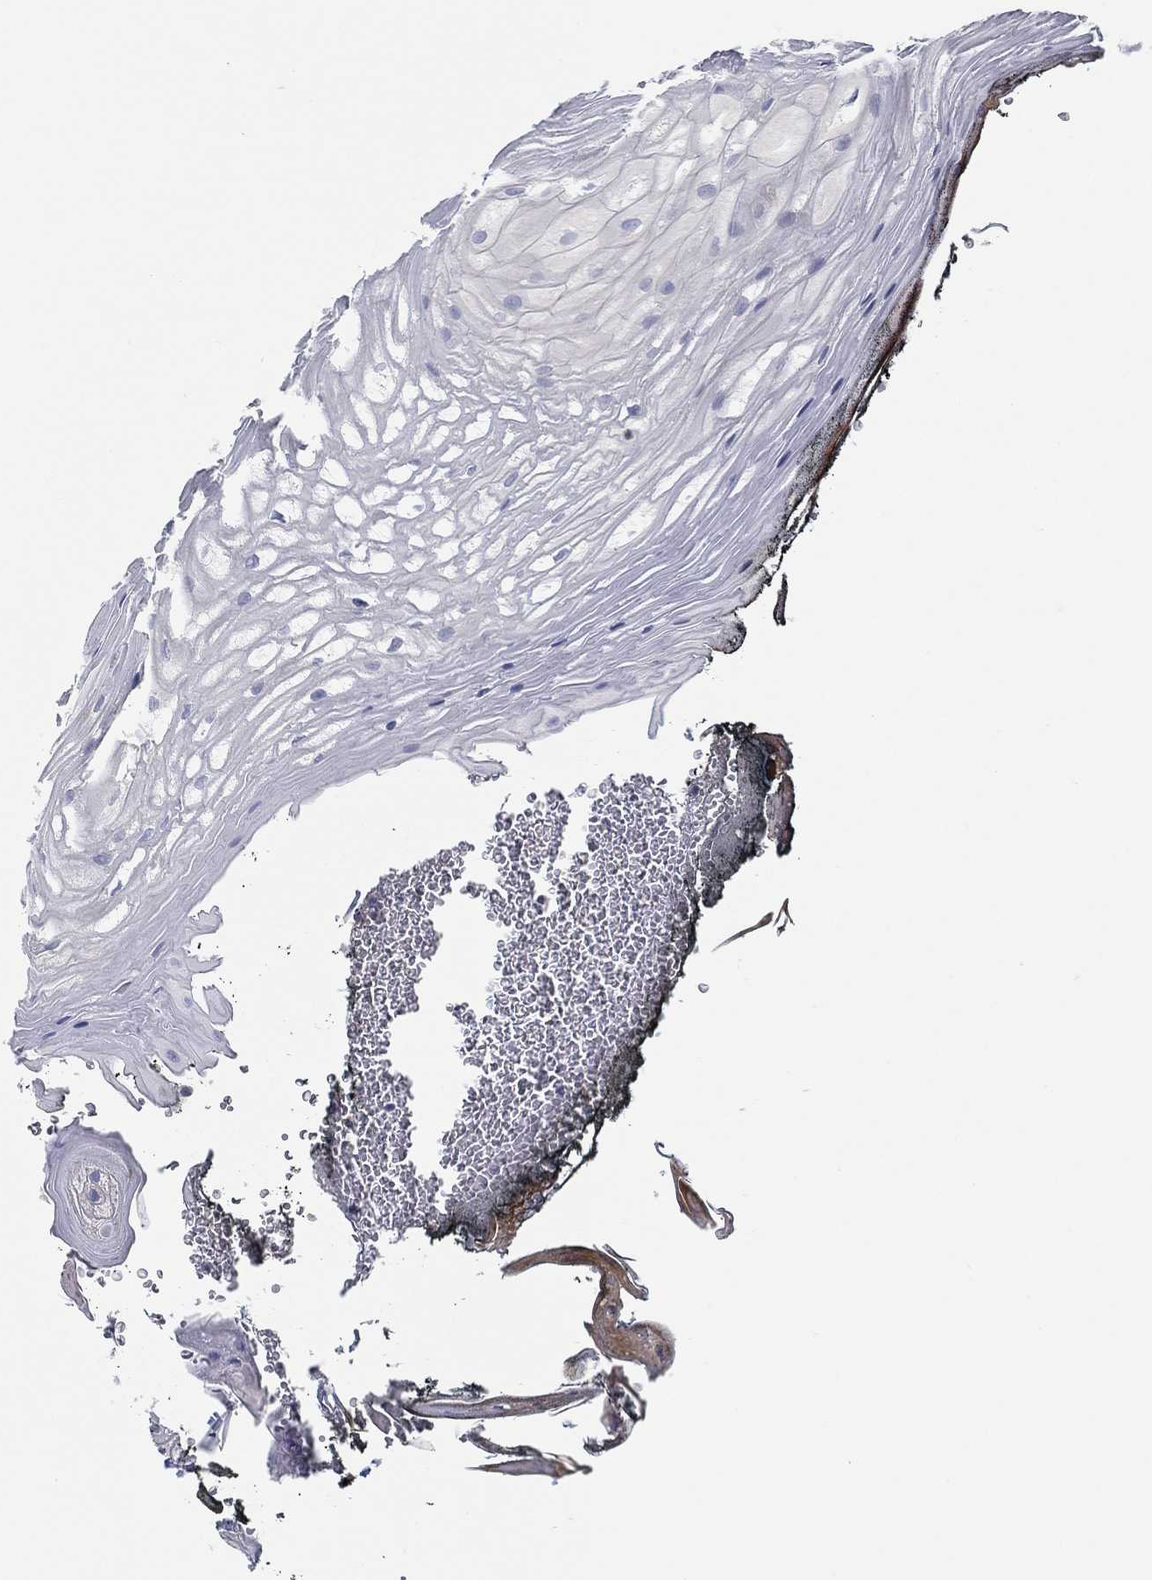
{"staining": {"intensity": "negative", "quantity": "none", "location": "none"}, "tissue": "oral mucosa", "cell_type": "Squamous epithelial cells", "image_type": "normal", "snomed": [{"axis": "morphology", "description": "Normal tissue, NOS"}, {"axis": "morphology", "description": "Squamous cell carcinoma, NOS"}, {"axis": "topography", "description": "Oral tissue"}, {"axis": "topography", "description": "Head-Neck"}], "caption": "This micrograph is of normal oral mucosa stained with IHC to label a protein in brown with the nuclei are counter-stained blue. There is no expression in squamous epithelial cells. (Immunohistochemistry, brightfield microscopy, high magnification).", "gene": "BBOF1", "patient": {"sex": "male", "age": 65}}